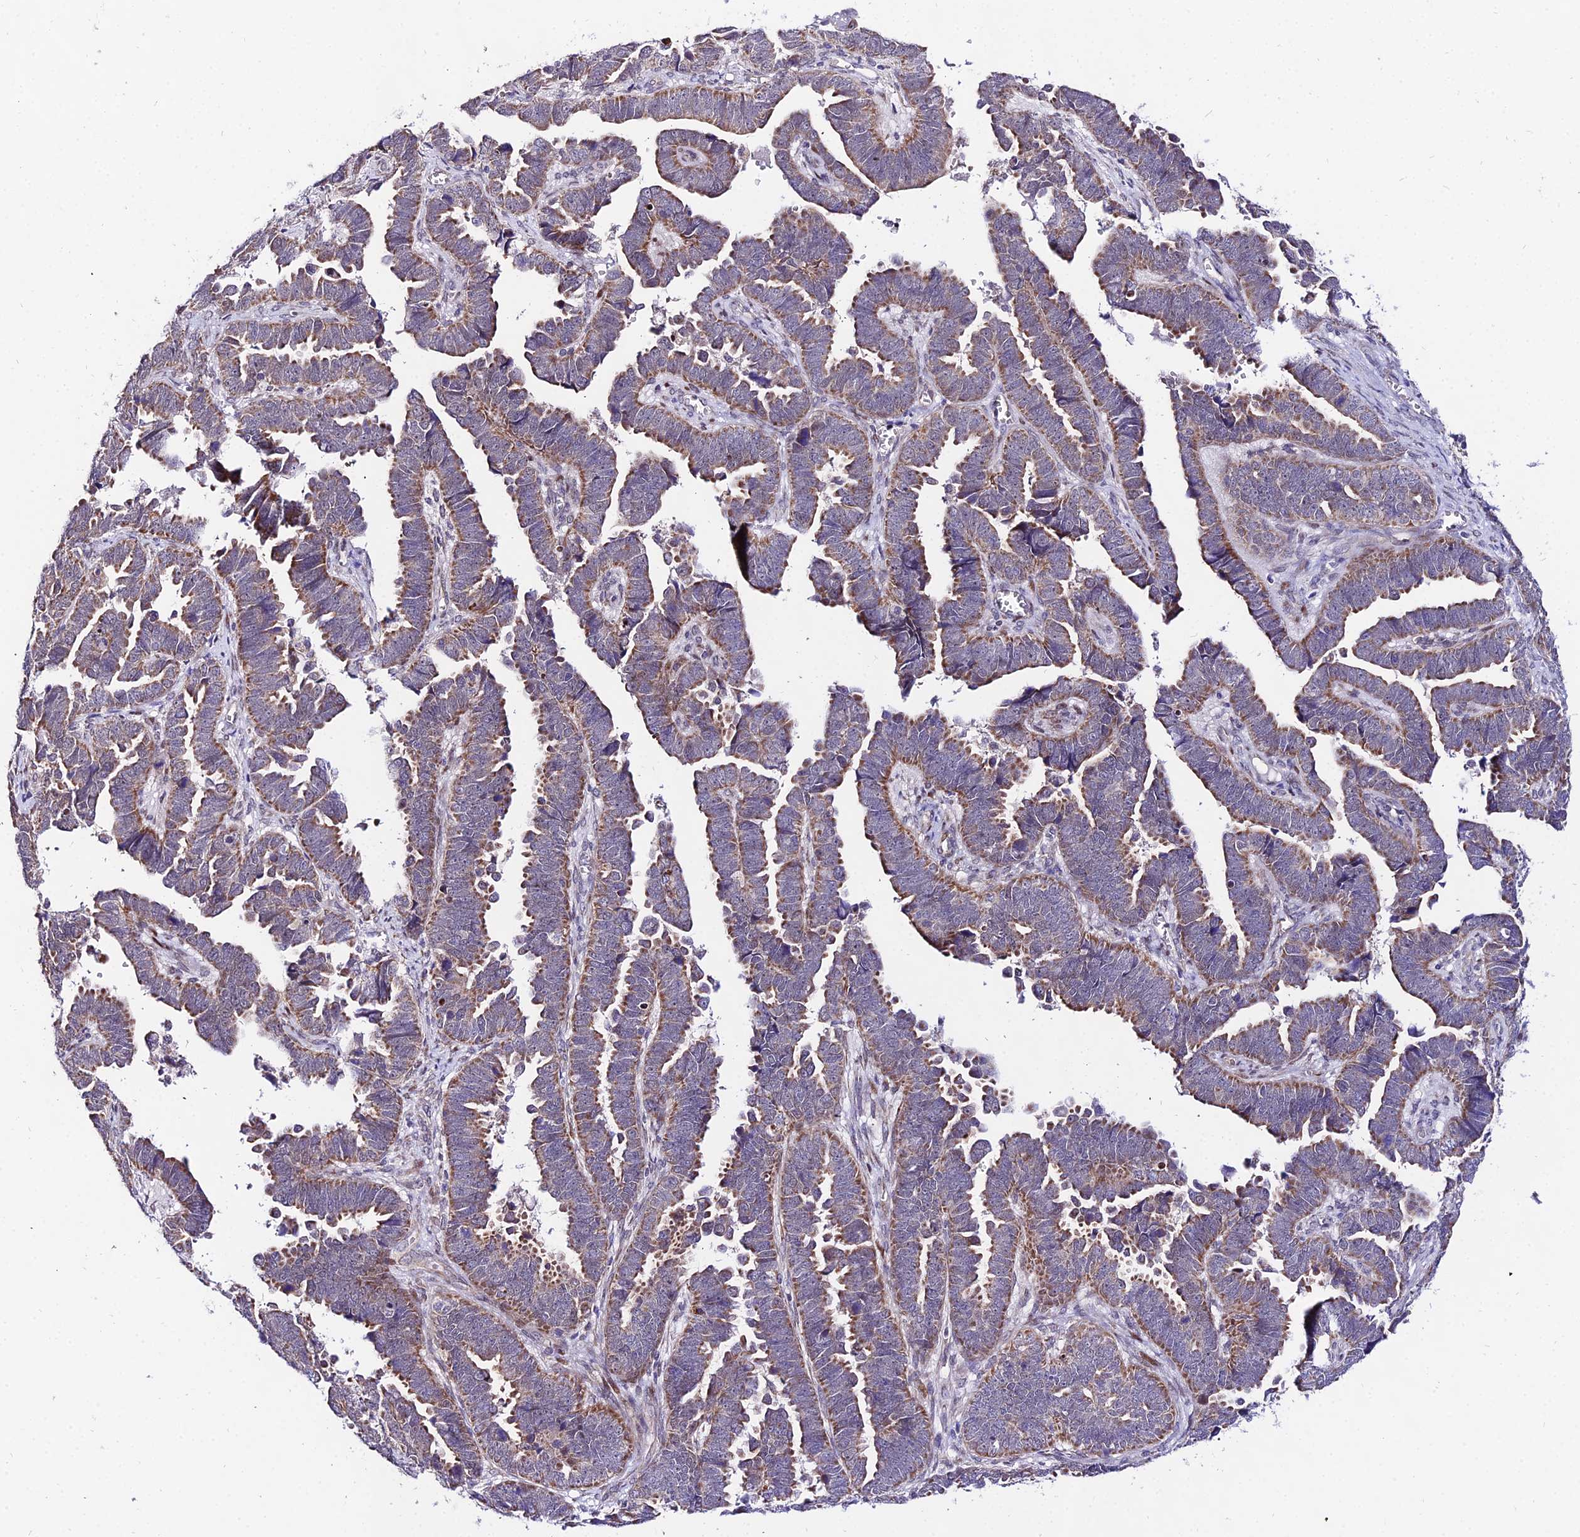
{"staining": {"intensity": "moderate", "quantity": ">75%", "location": "cytoplasmic/membranous"}, "tissue": "endometrial cancer", "cell_type": "Tumor cells", "image_type": "cancer", "snomed": [{"axis": "morphology", "description": "Adenocarcinoma, NOS"}, {"axis": "topography", "description": "Endometrium"}], "caption": "Endometrial cancer tissue shows moderate cytoplasmic/membranous expression in about >75% of tumor cells", "gene": "ATP5PB", "patient": {"sex": "female", "age": 75}}